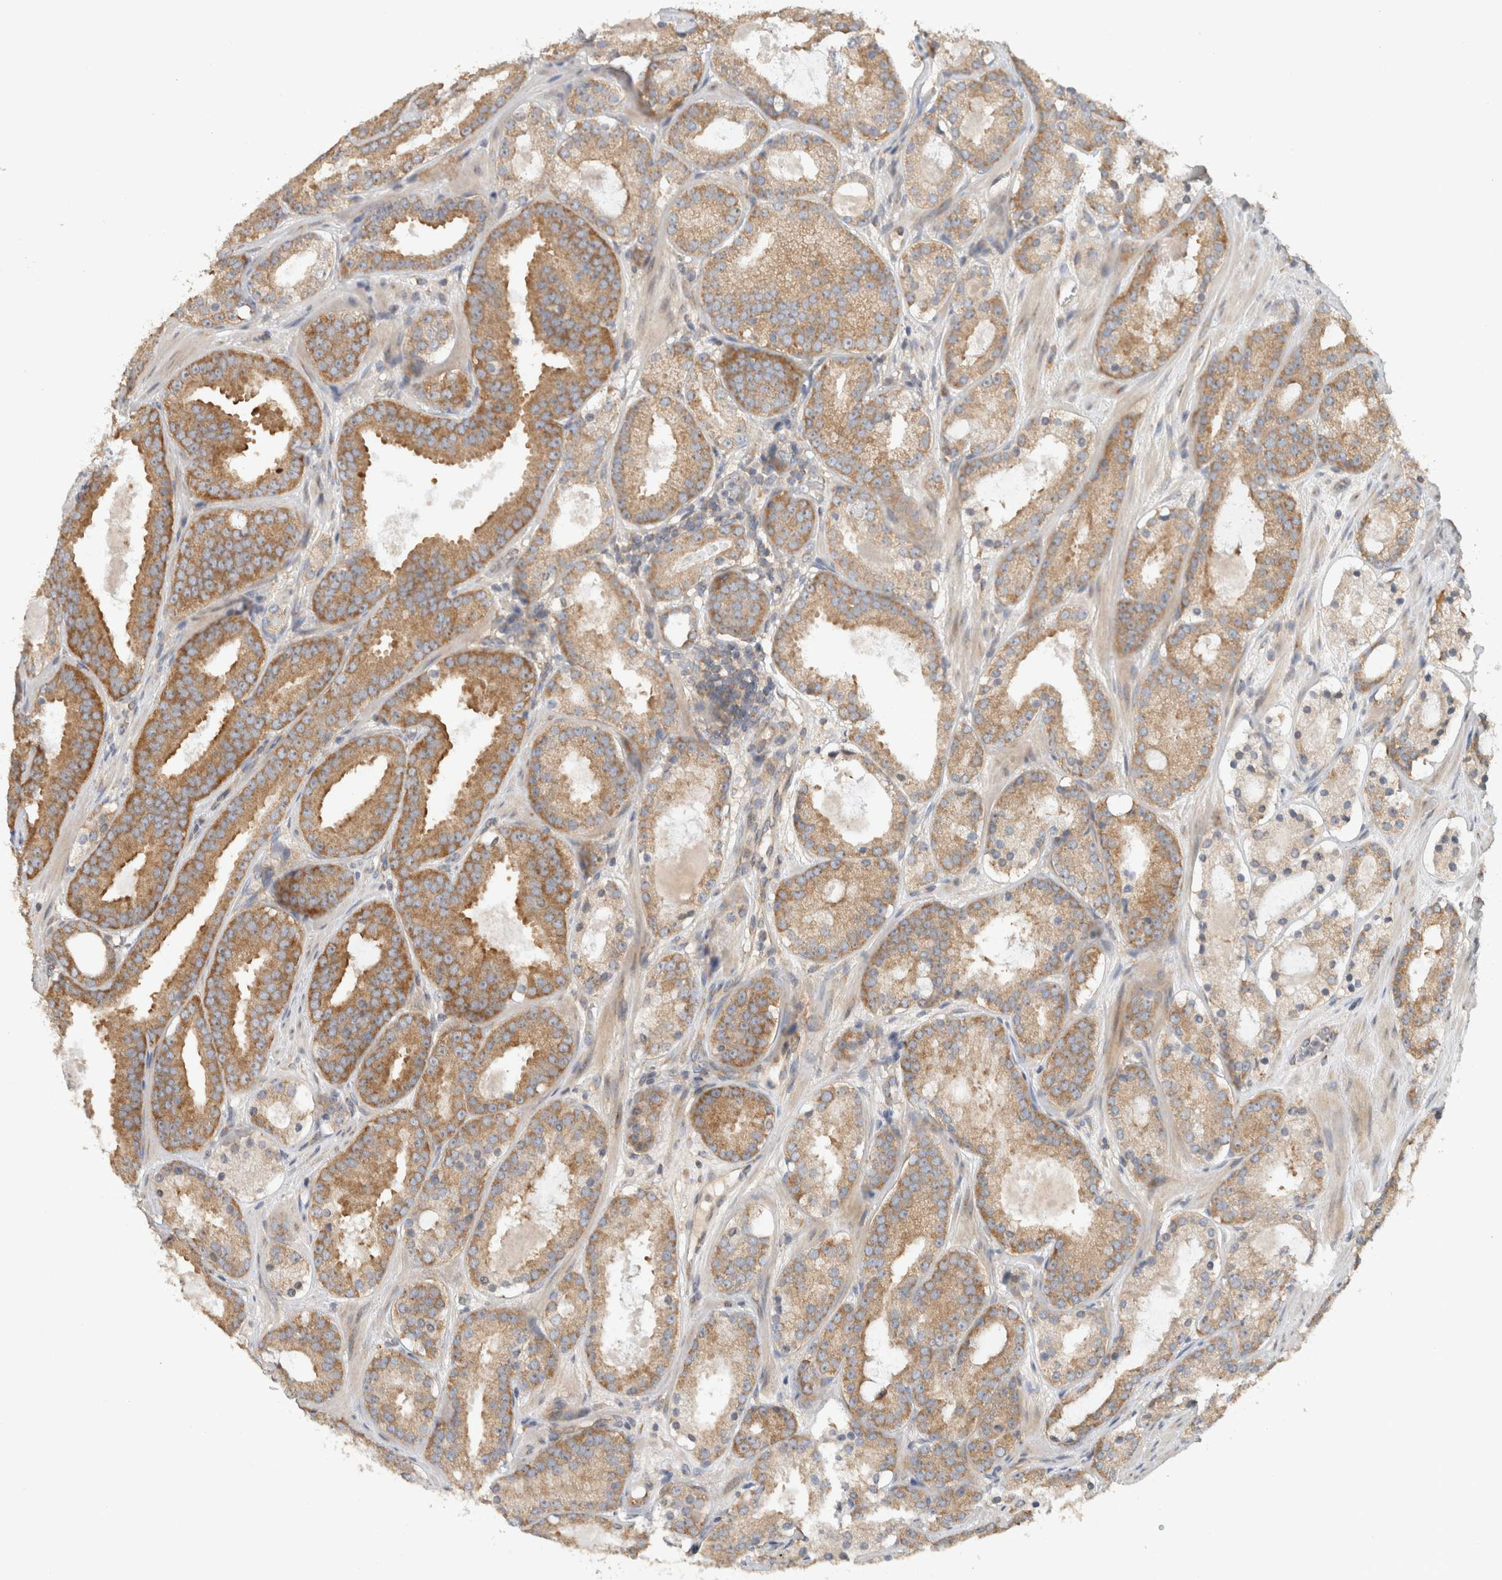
{"staining": {"intensity": "moderate", "quantity": ">75%", "location": "cytoplasmic/membranous"}, "tissue": "prostate cancer", "cell_type": "Tumor cells", "image_type": "cancer", "snomed": [{"axis": "morphology", "description": "Adenocarcinoma, Low grade"}, {"axis": "topography", "description": "Prostate"}], "caption": "This image demonstrates prostate cancer stained with immunohistochemistry to label a protein in brown. The cytoplasmic/membranous of tumor cells show moderate positivity for the protein. Nuclei are counter-stained blue.", "gene": "PUM1", "patient": {"sex": "male", "age": 69}}